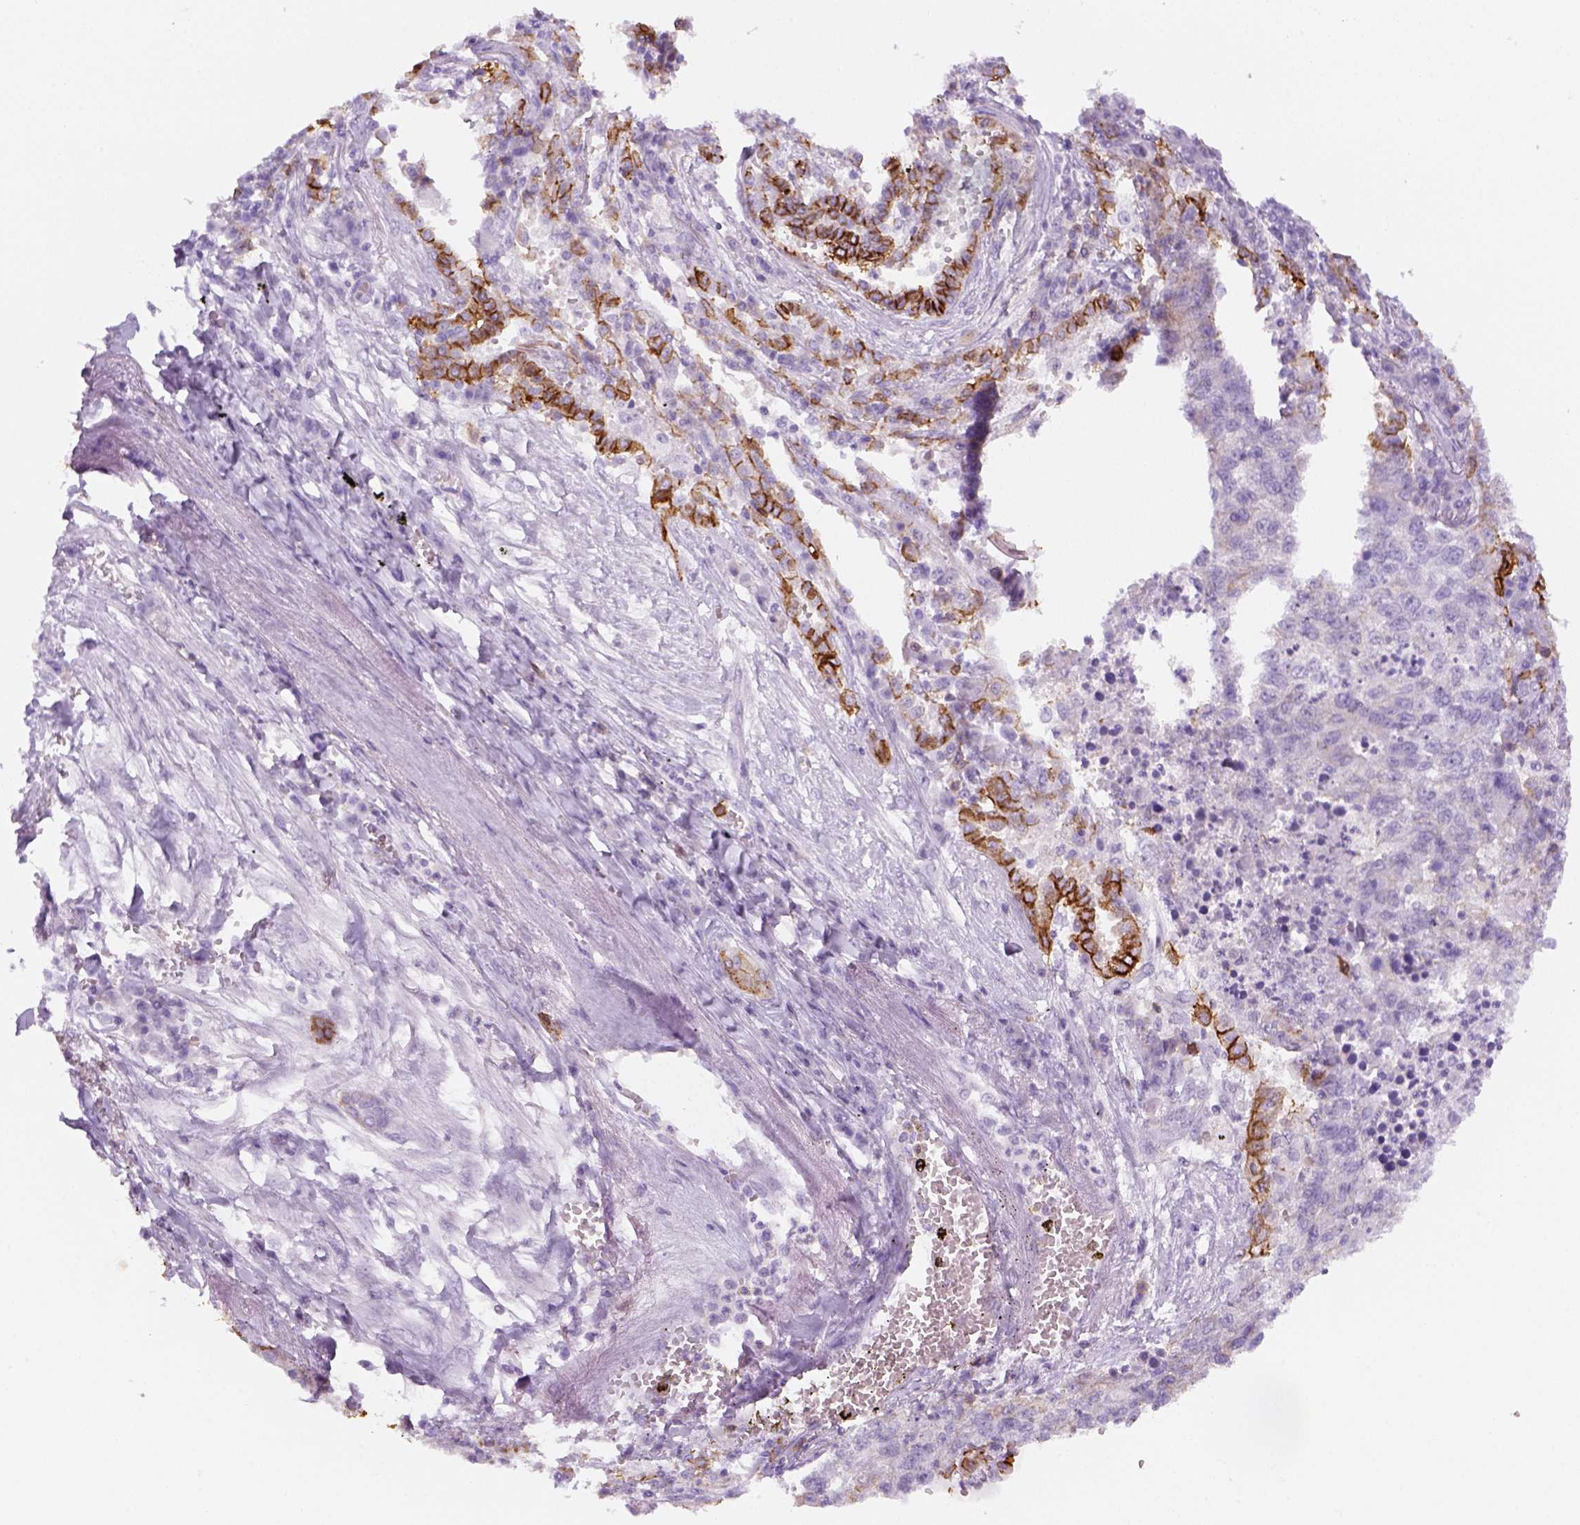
{"staining": {"intensity": "strong", "quantity": "<25%", "location": "cytoplasmic/membranous"}, "tissue": "lung cancer", "cell_type": "Tumor cells", "image_type": "cancer", "snomed": [{"axis": "morphology", "description": "Adenocarcinoma, NOS"}, {"axis": "topography", "description": "Lung"}], "caption": "Immunohistochemical staining of lung cancer (adenocarcinoma) demonstrates medium levels of strong cytoplasmic/membranous protein expression in approximately <25% of tumor cells. Immunohistochemistry stains the protein in brown and the nuclei are stained blue.", "gene": "AQP3", "patient": {"sex": "male", "age": 57}}